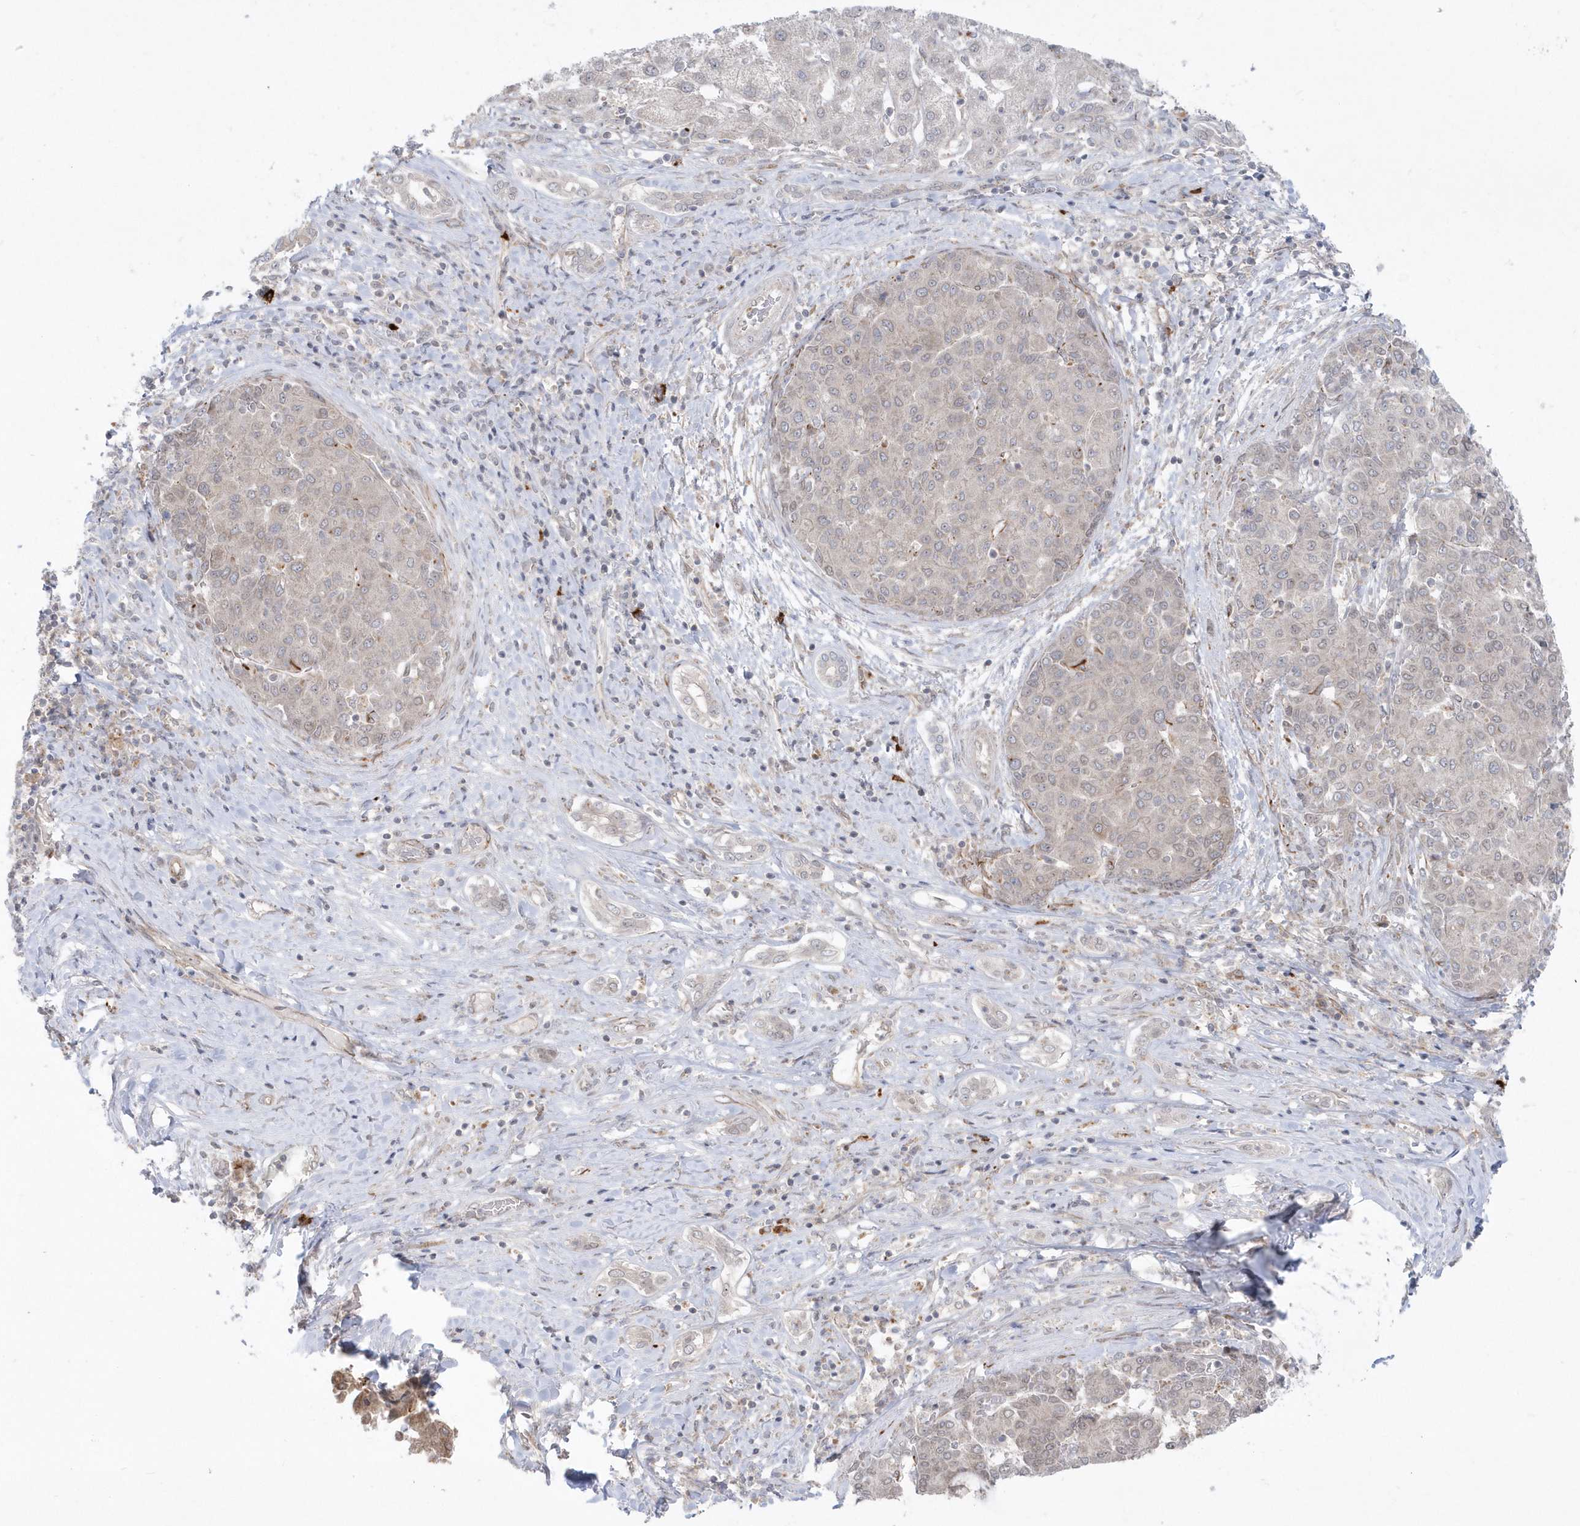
{"staining": {"intensity": "negative", "quantity": "none", "location": "none"}, "tissue": "liver cancer", "cell_type": "Tumor cells", "image_type": "cancer", "snomed": [{"axis": "morphology", "description": "Carcinoma, Hepatocellular, NOS"}, {"axis": "topography", "description": "Liver"}], "caption": "The photomicrograph displays no significant expression in tumor cells of liver cancer (hepatocellular carcinoma).", "gene": "DHX57", "patient": {"sex": "male", "age": 65}}